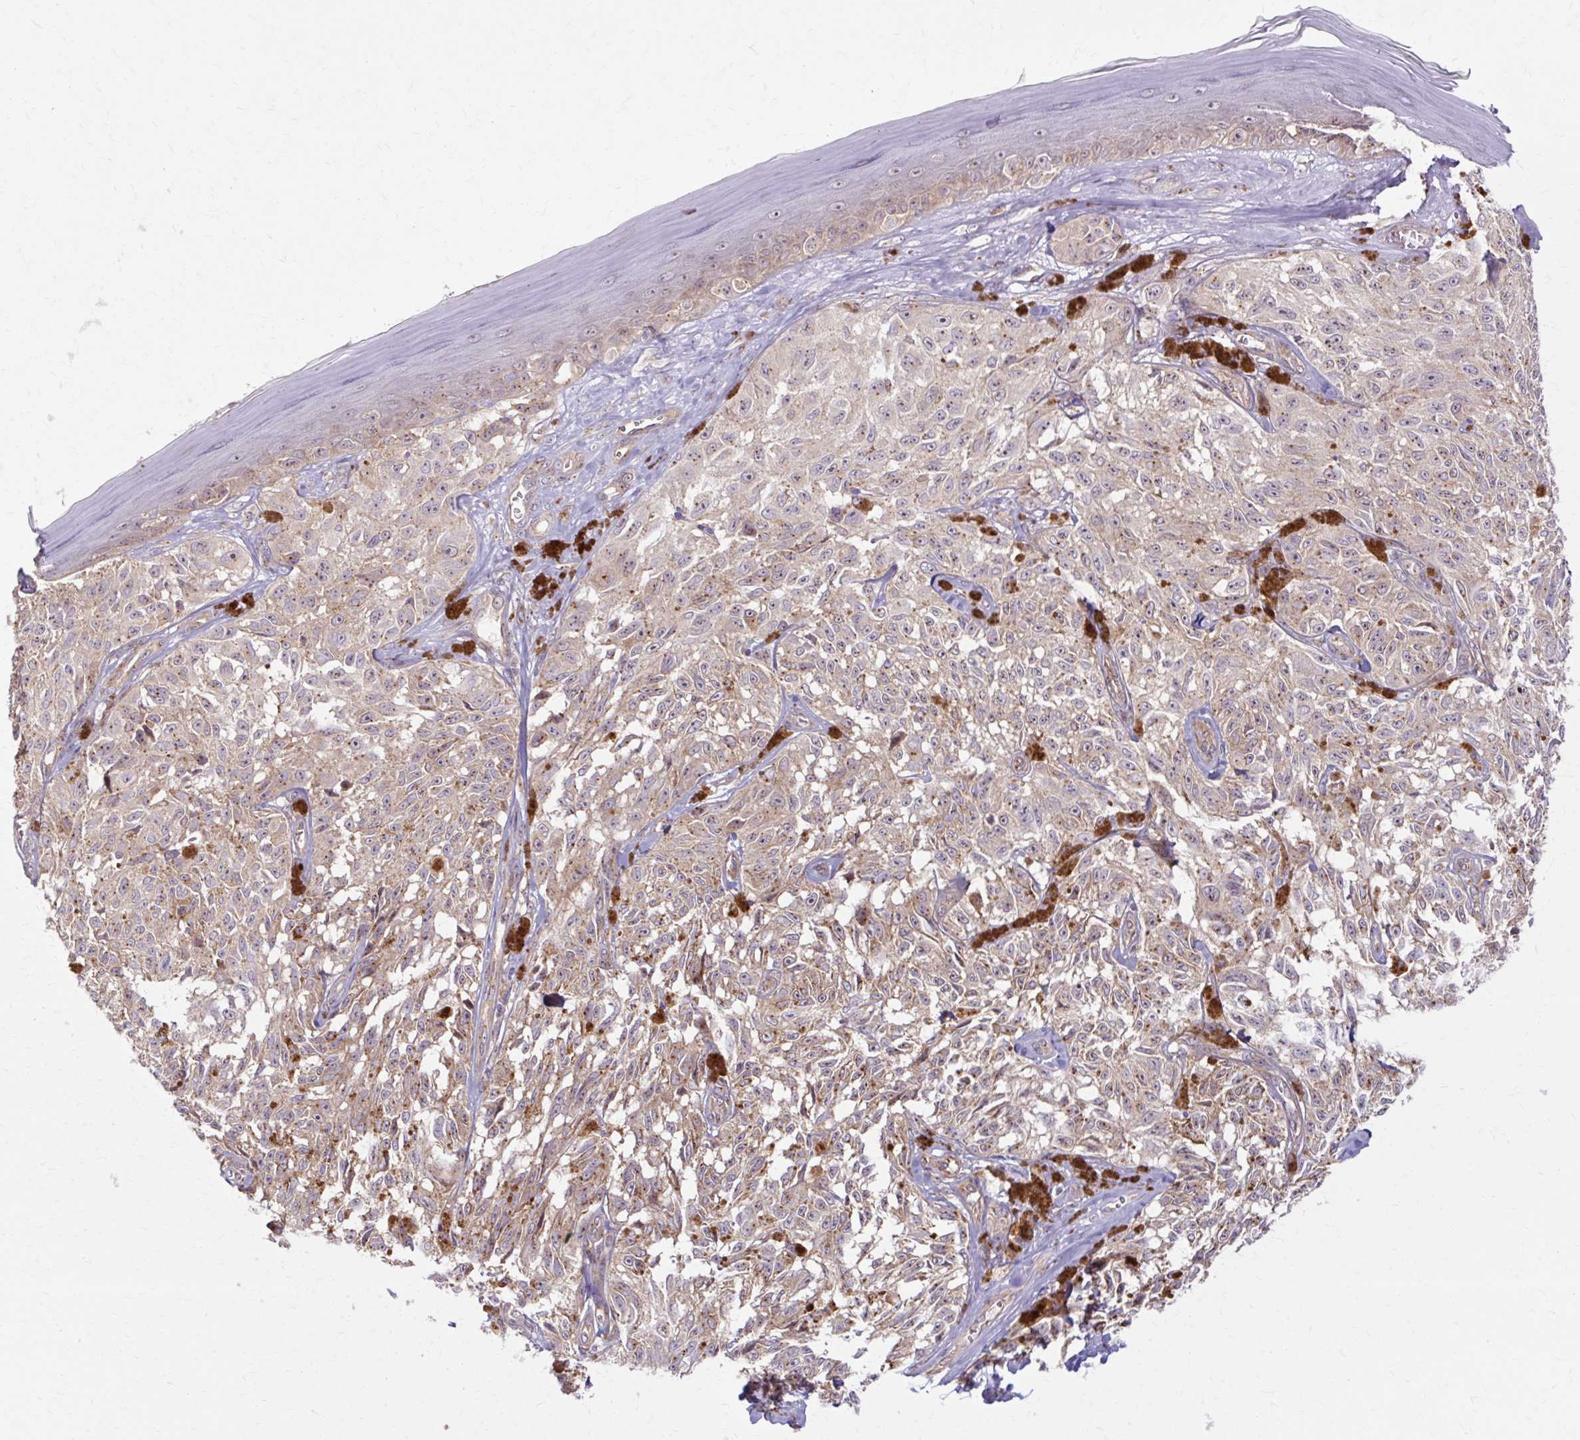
{"staining": {"intensity": "weak", "quantity": ">75%", "location": "cytoplasmic/membranous"}, "tissue": "melanoma", "cell_type": "Tumor cells", "image_type": "cancer", "snomed": [{"axis": "morphology", "description": "Malignant melanoma, NOS"}, {"axis": "topography", "description": "Skin"}], "caption": "IHC of melanoma shows low levels of weak cytoplasmic/membranous expression in approximately >75% of tumor cells. The protein is shown in brown color, while the nuclei are stained blue.", "gene": "MZT2B", "patient": {"sex": "male", "age": 68}}